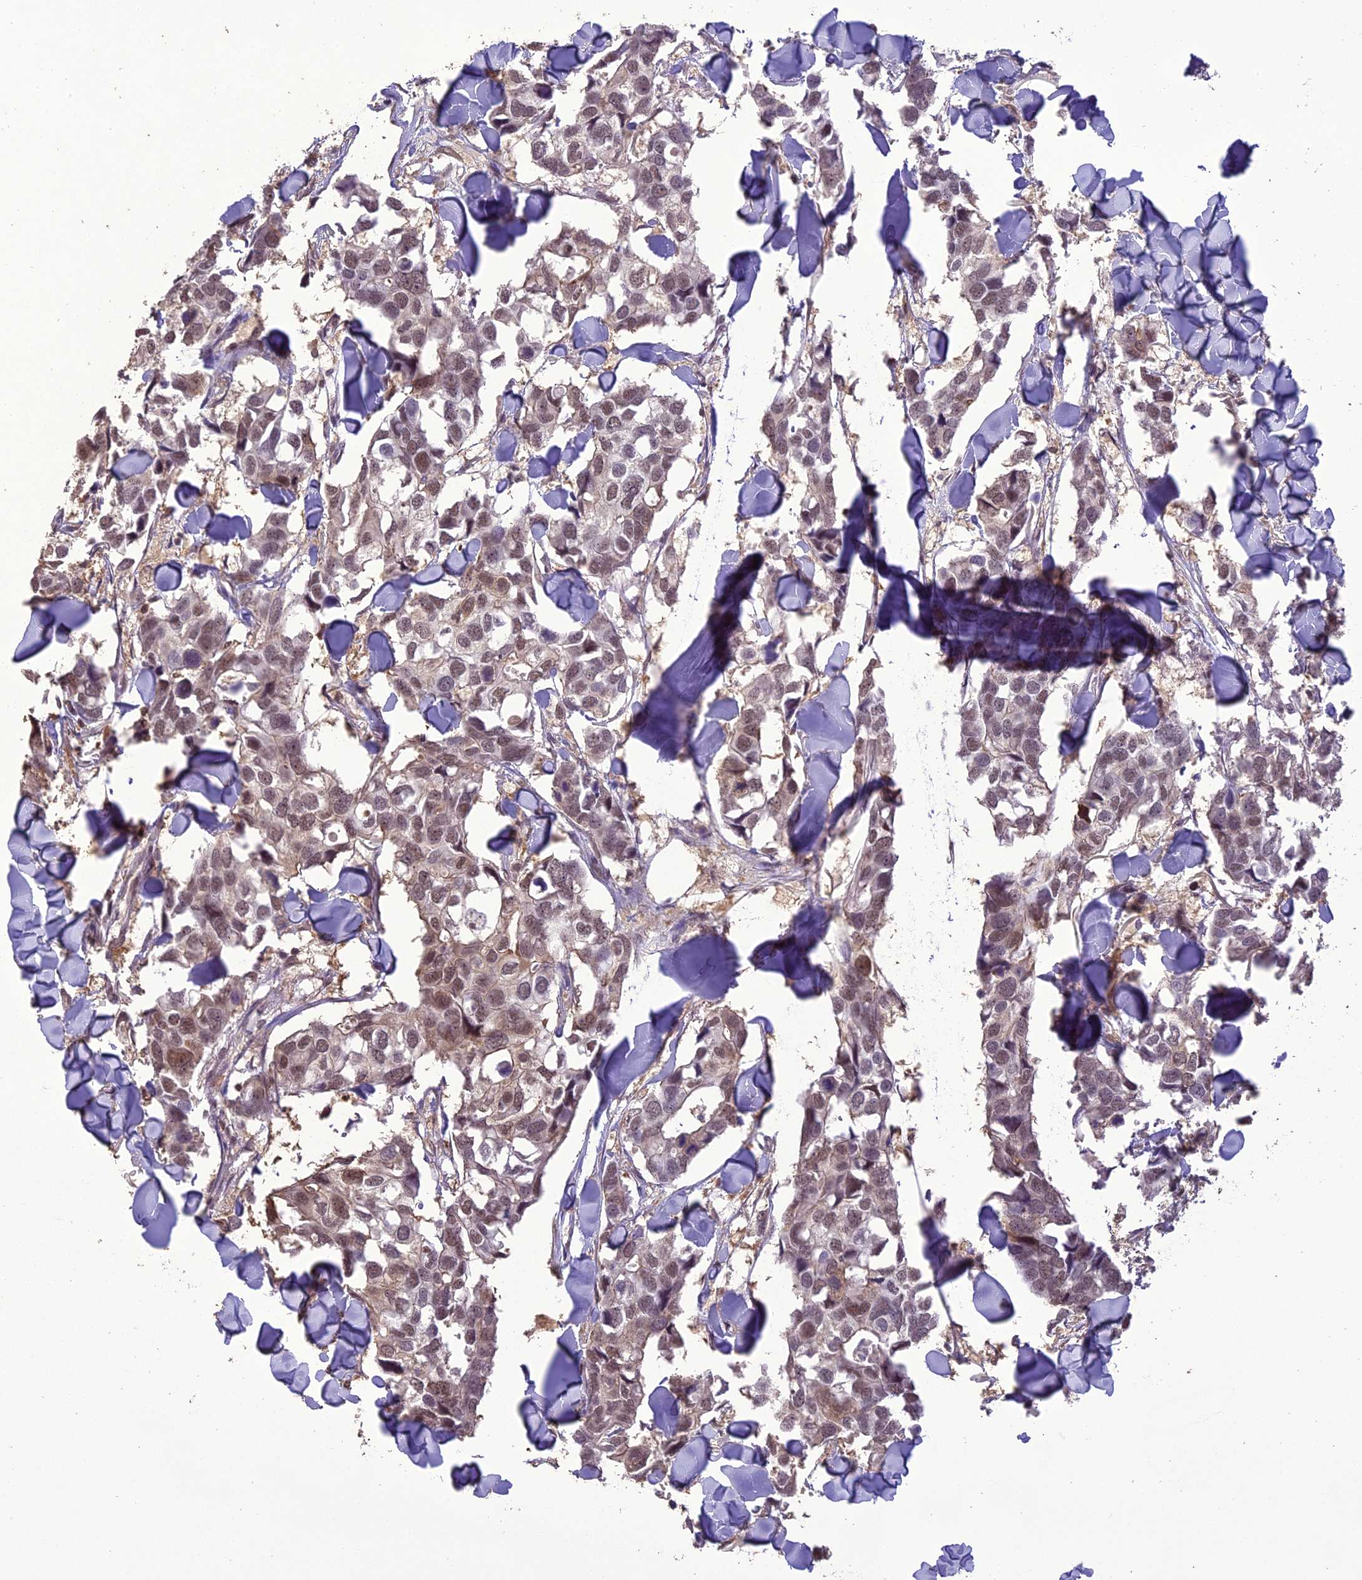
{"staining": {"intensity": "weak", "quantity": ">75%", "location": "nuclear"}, "tissue": "breast cancer", "cell_type": "Tumor cells", "image_type": "cancer", "snomed": [{"axis": "morphology", "description": "Duct carcinoma"}, {"axis": "topography", "description": "Breast"}], "caption": "High-power microscopy captured an immunohistochemistry photomicrograph of breast cancer (invasive ductal carcinoma), revealing weak nuclear expression in about >75% of tumor cells. (IHC, brightfield microscopy, high magnification).", "gene": "TIGD7", "patient": {"sex": "female", "age": 83}}